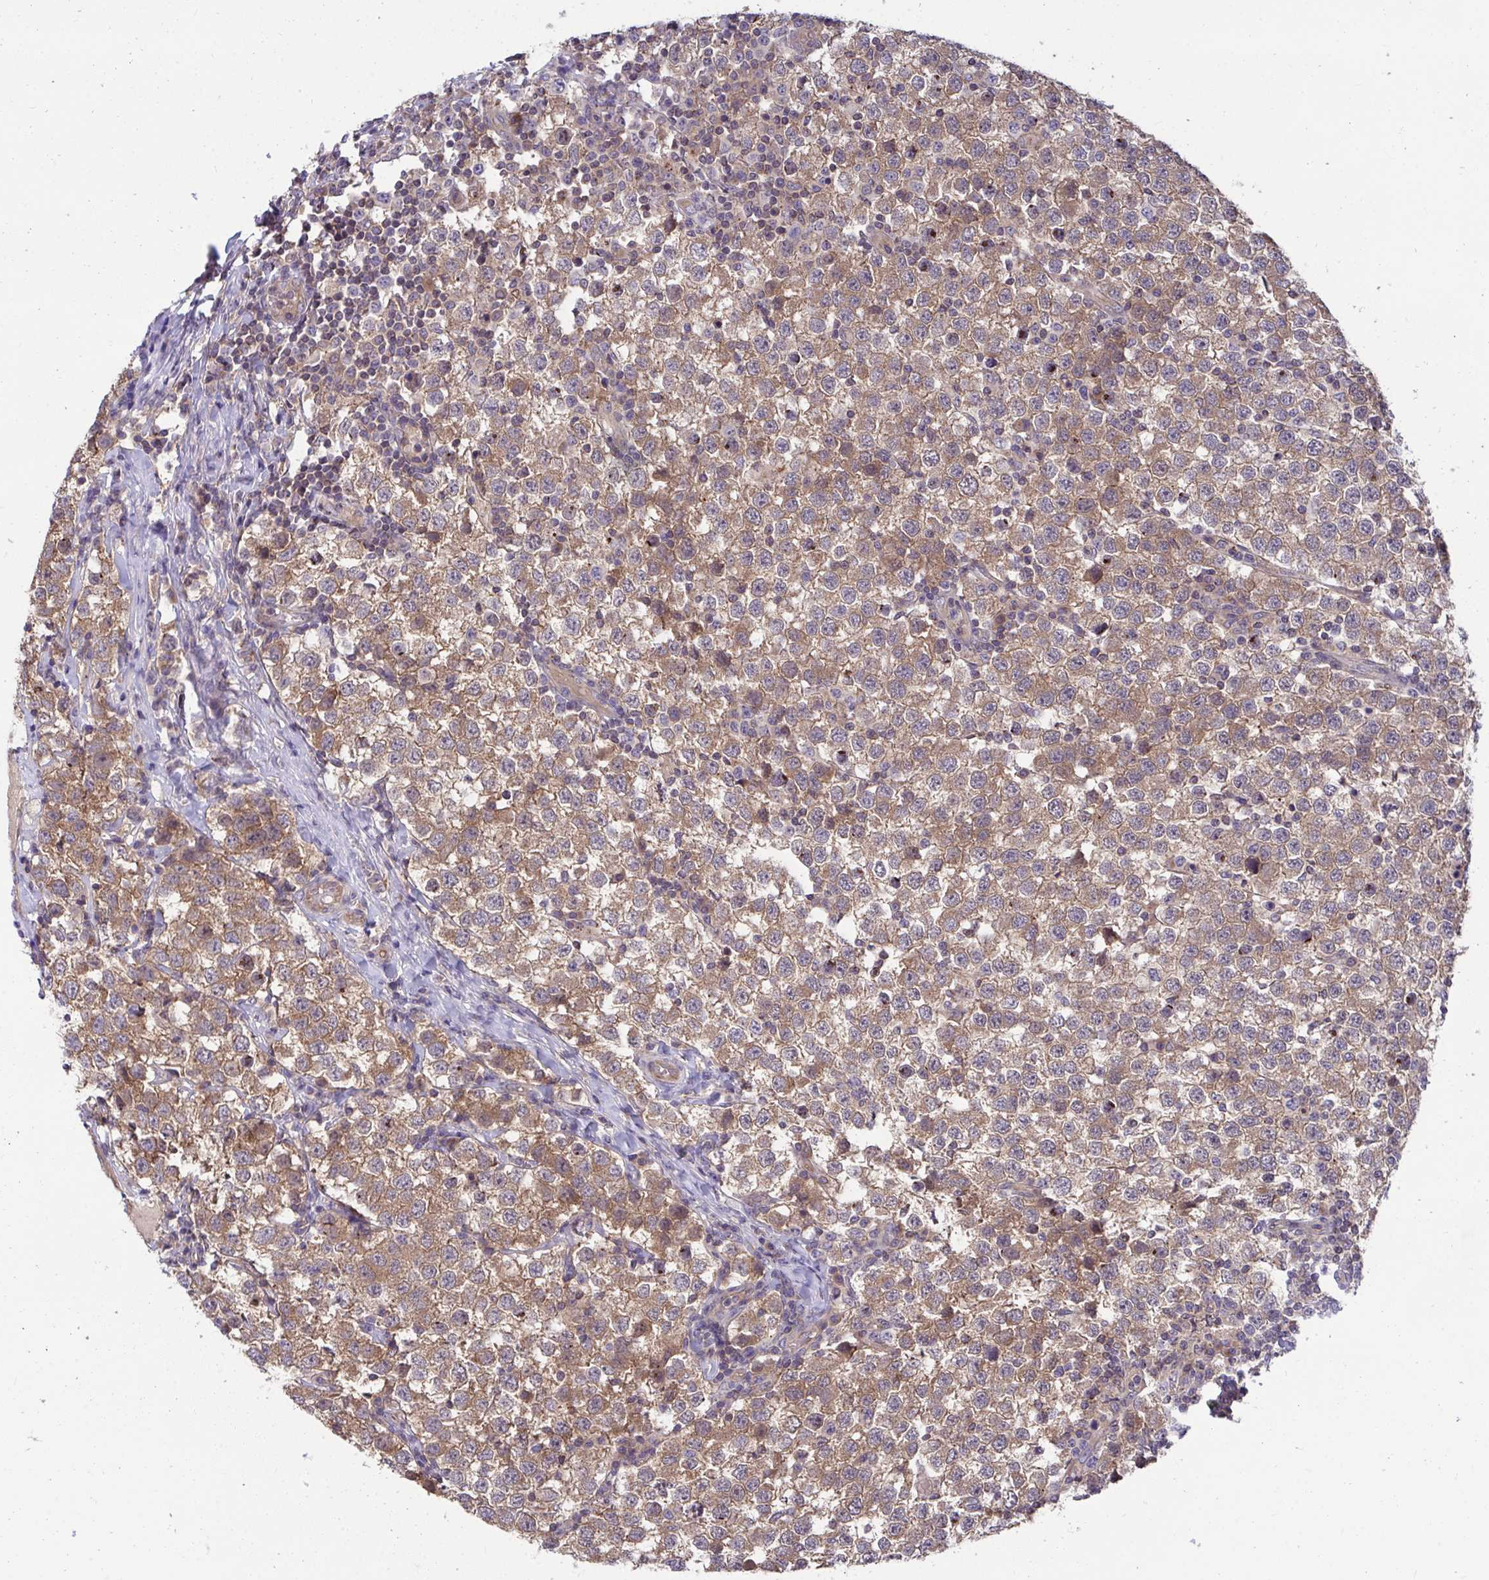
{"staining": {"intensity": "moderate", "quantity": ">75%", "location": "cytoplasmic/membranous"}, "tissue": "testis cancer", "cell_type": "Tumor cells", "image_type": "cancer", "snomed": [{"axis": "morphology", "description": "Seminoma, NOS"}, {"axis": "topography", "description": "Testis"}], "caption": "Moderate cytoplasmic/membranous staining is present in approximately >75% of tumor cells in testis seminoma.", "gene": "IST1", "patient": {"sex": "male", "age": 34}}